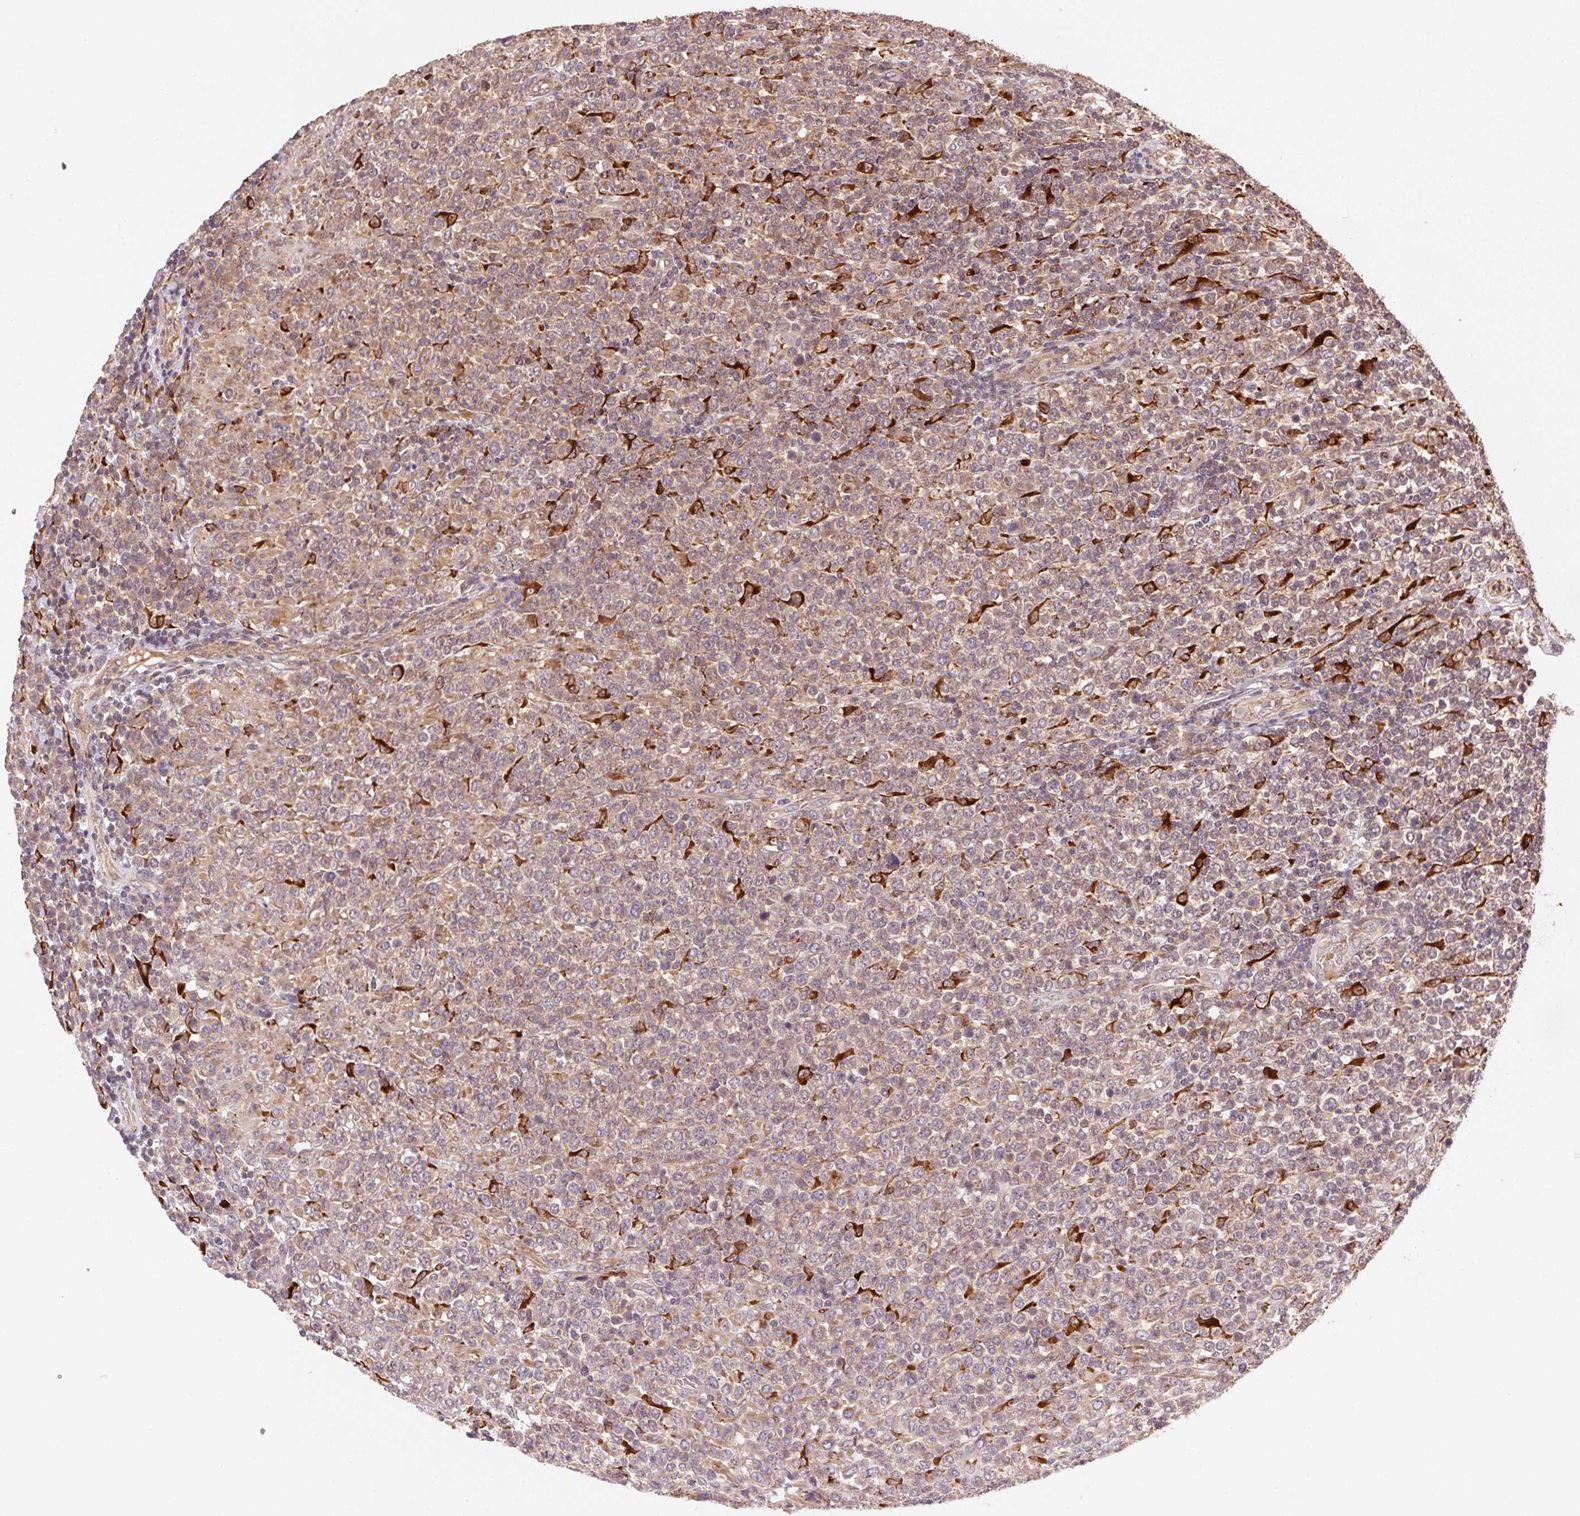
{"staining": {"intensity": "moderate", "quantity": ">75%", "location": "cytoplasmic/membranous"}, "tissue": "lymphoma", "cell_type": "Tumor cells", "image_type": "cancer", "snomed": [{"axis": "morphology", "description": "Malignant lymphoma, non-Hodgkin's type, High grade"}, {"axis": "topography", "description": "Soft tissue"}], "caption": "Immunohistochemical staining of human high-grade malignant lymphoma, non-Hodgkin's type demonstrates moderate cytoplasmic/membranous protein staining in about >75% of tumor cells.", "gene": "KLHL15", "patient": {"sex": "female", "age": 56}}